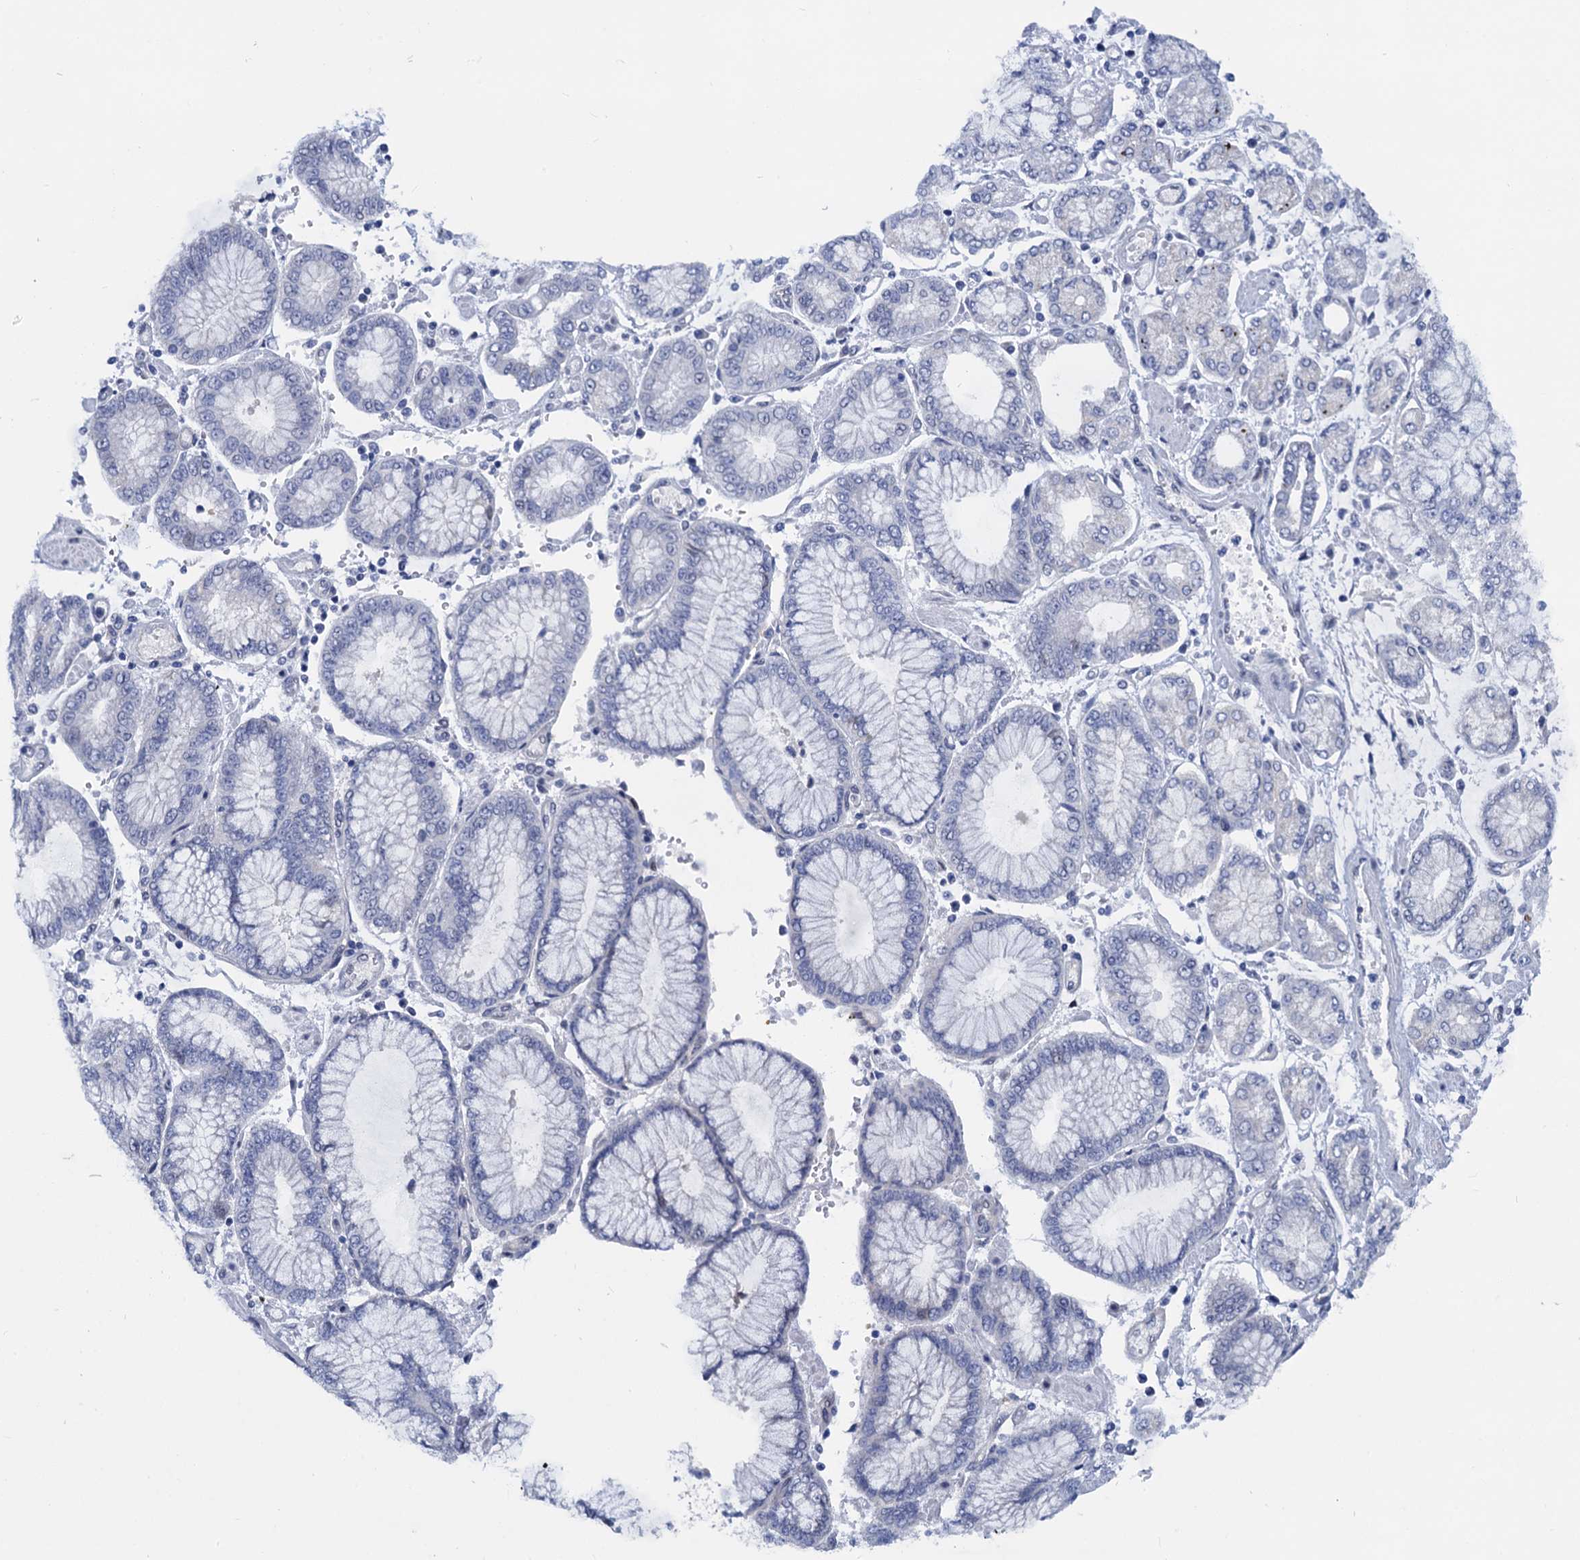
{"staining": {"intensity": "negative", "quantity": "none", "location": "none"}, "tissue": "stomach cancer", "cell_type": "Tumor cells", "image_type": "cancer", "snomed": [{"axis": "morphology", "description": "Adenocarcinoma, NOS"}, {"axis": "topography", "description": "Stomach"}], "caption": "The photomicrograph exhibits no significant expression in tumor cells of stomach adenocarcinoma.", "gene": "C16orf87", "patient": {"sex": "male", "age": 76}}